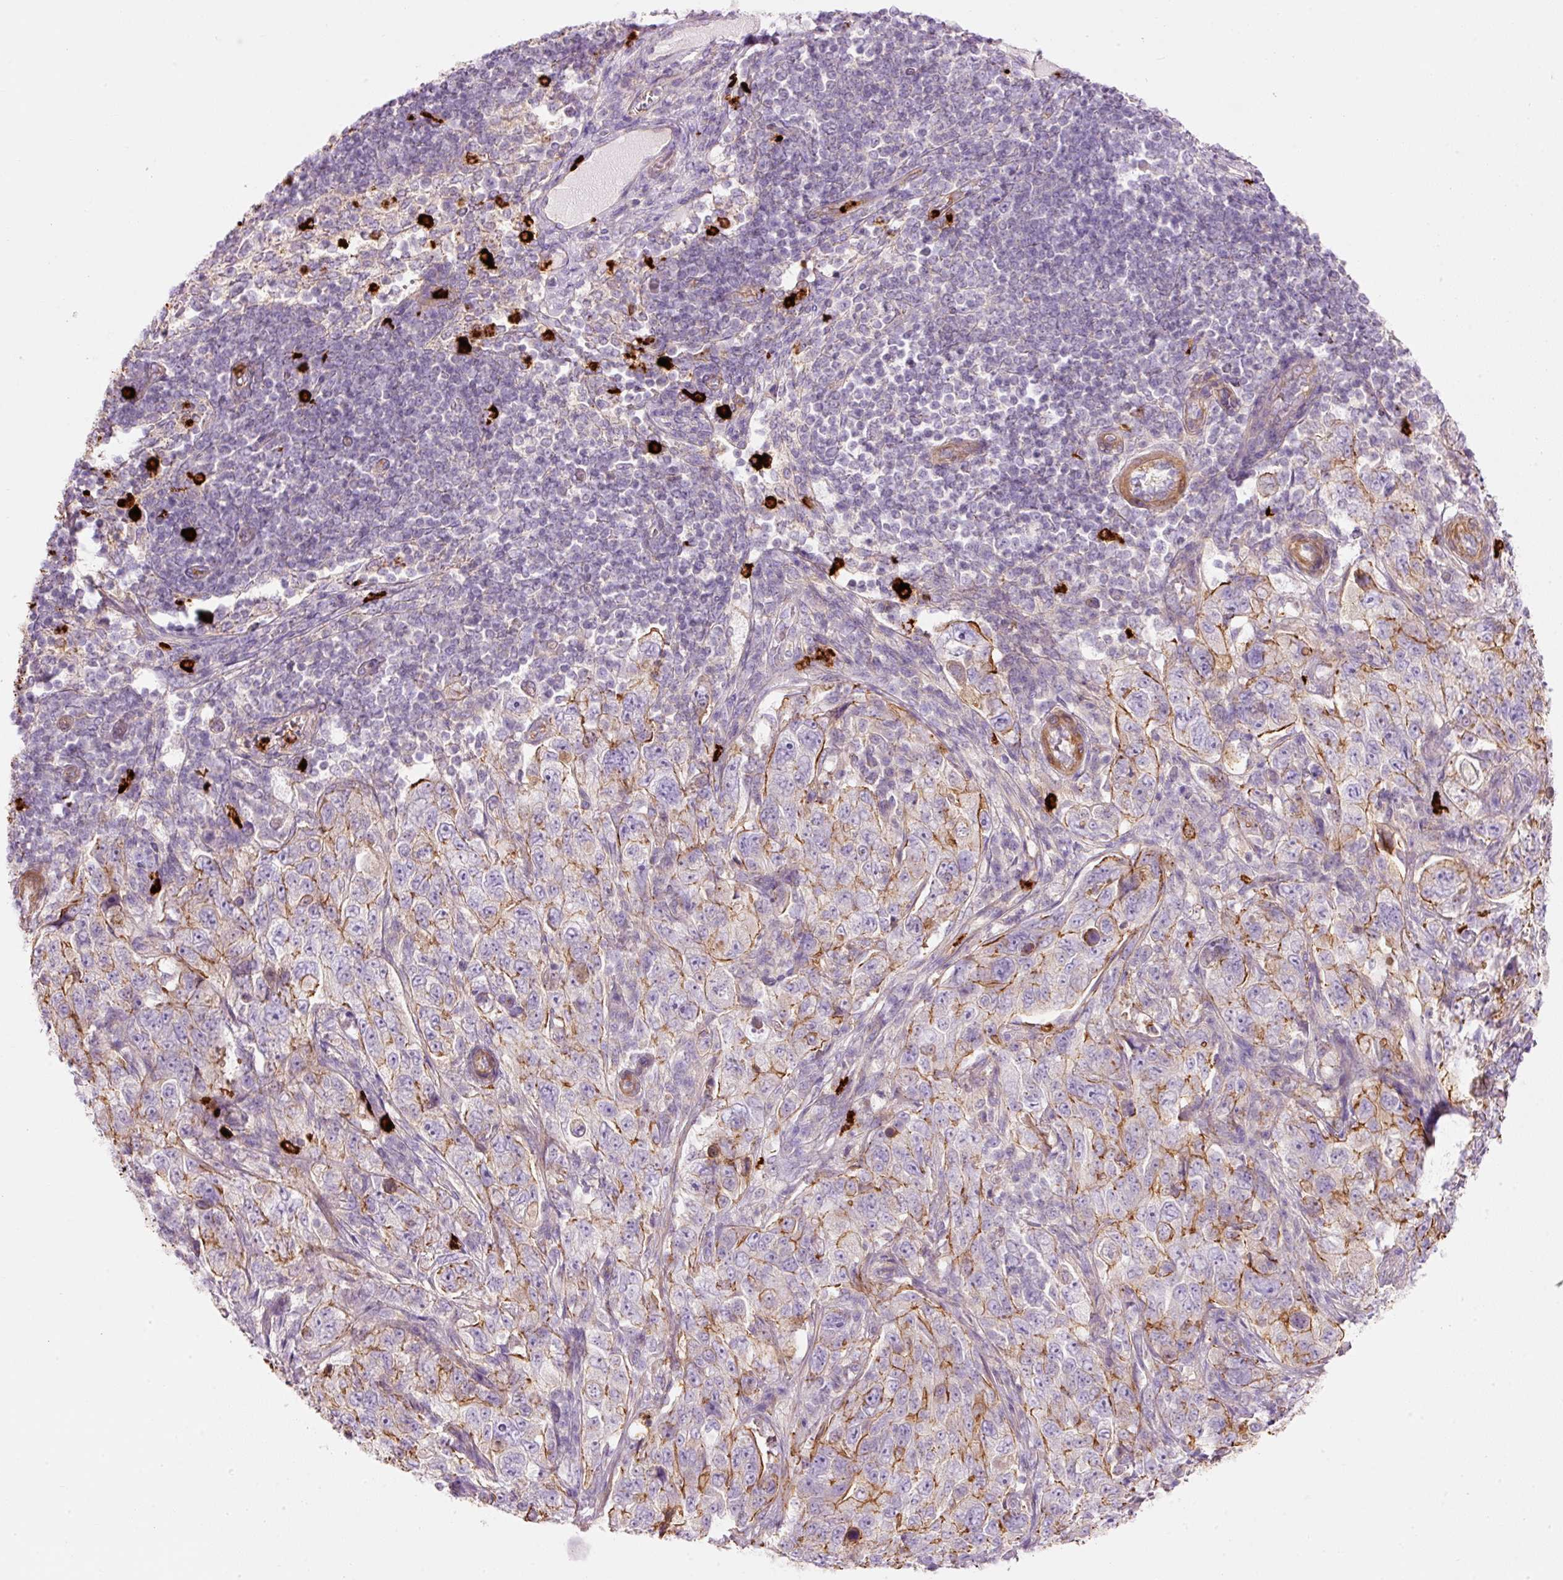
{"staining": {"intensity": "moderate", "quantity": "<25%", "location": "cytoplasmic/membranous"}, "tissue": "pancreatic cancer", "cell_type": "Tumor cells", "image_type": "cancer", "snomed": [{"axis": "morphology", "description": "Adenocarcinoma, NOS"}, {"axis": "topography", "description": "Pancreas"}], "caption": "Protein staining exhibits moderate cytoplasmic/membranous positivity in approximately <25% of tumor cells in pancreatic adenocarcinoma. (Brightfield microscopy of DAB IHC at high magnification).", "gene": "MAP3K3", "patient": {"sex": "male", "age": 68}}